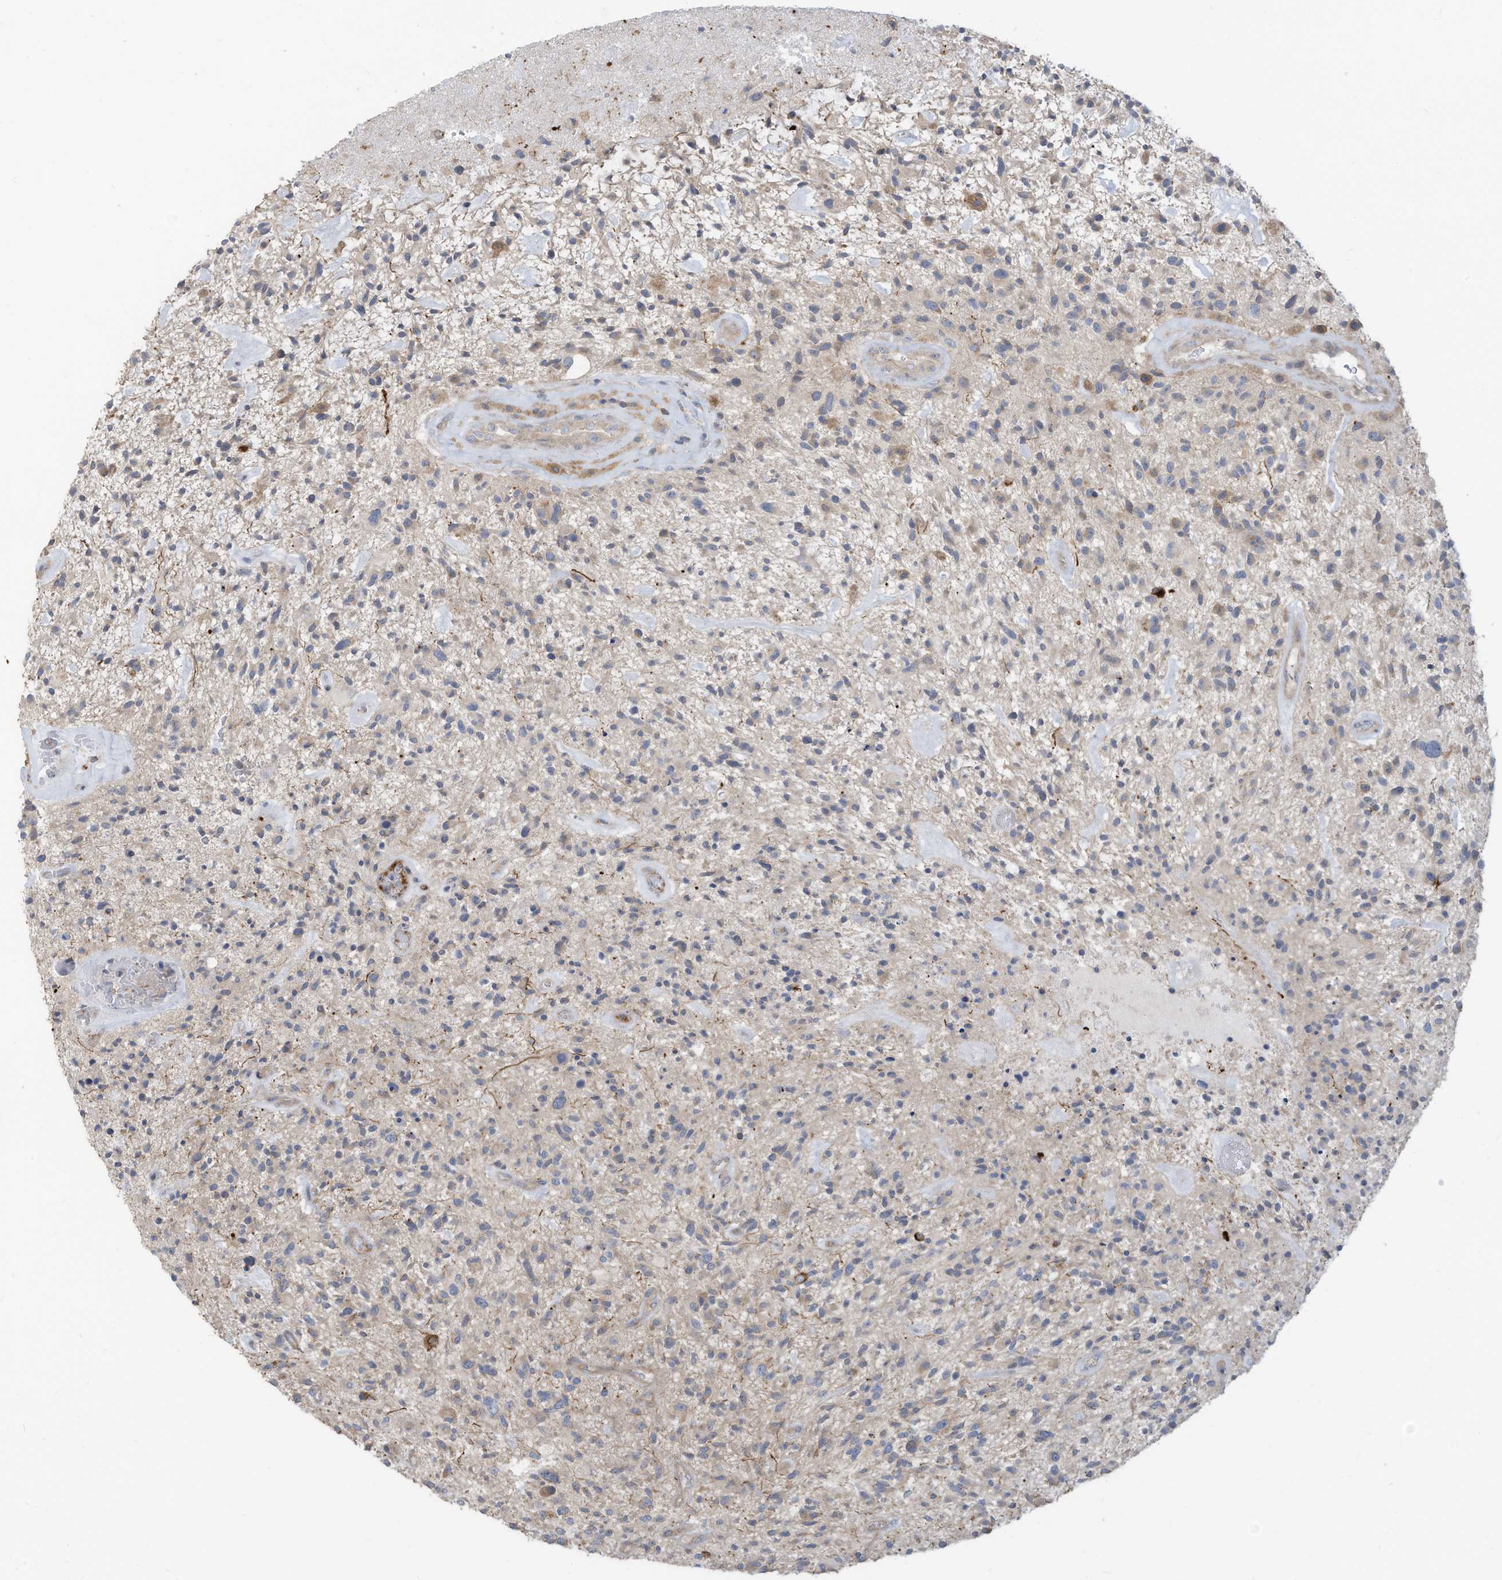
{"staining": {"intensity": "negative", "quantity": "none", "location": "none"}, "tissue": "glioma", "cell_type": "Tumor cells", "image_type": "cancer", "snomed": [{"axis": "morphology", "description": "Glioma, malignant, High grade"}, {"axis": "topography", "description": "Brain"}], "caption": "Immunohistochemistry (IHC) histopathology image of glioma stained for a protein (brown), which shows no expression in tumor cells. (Immunohistochemistry (IHC), brightfield microscopy, high magnification).", "gene": "GTPBP2", "patient": {"sex": "male", "age": 47}}